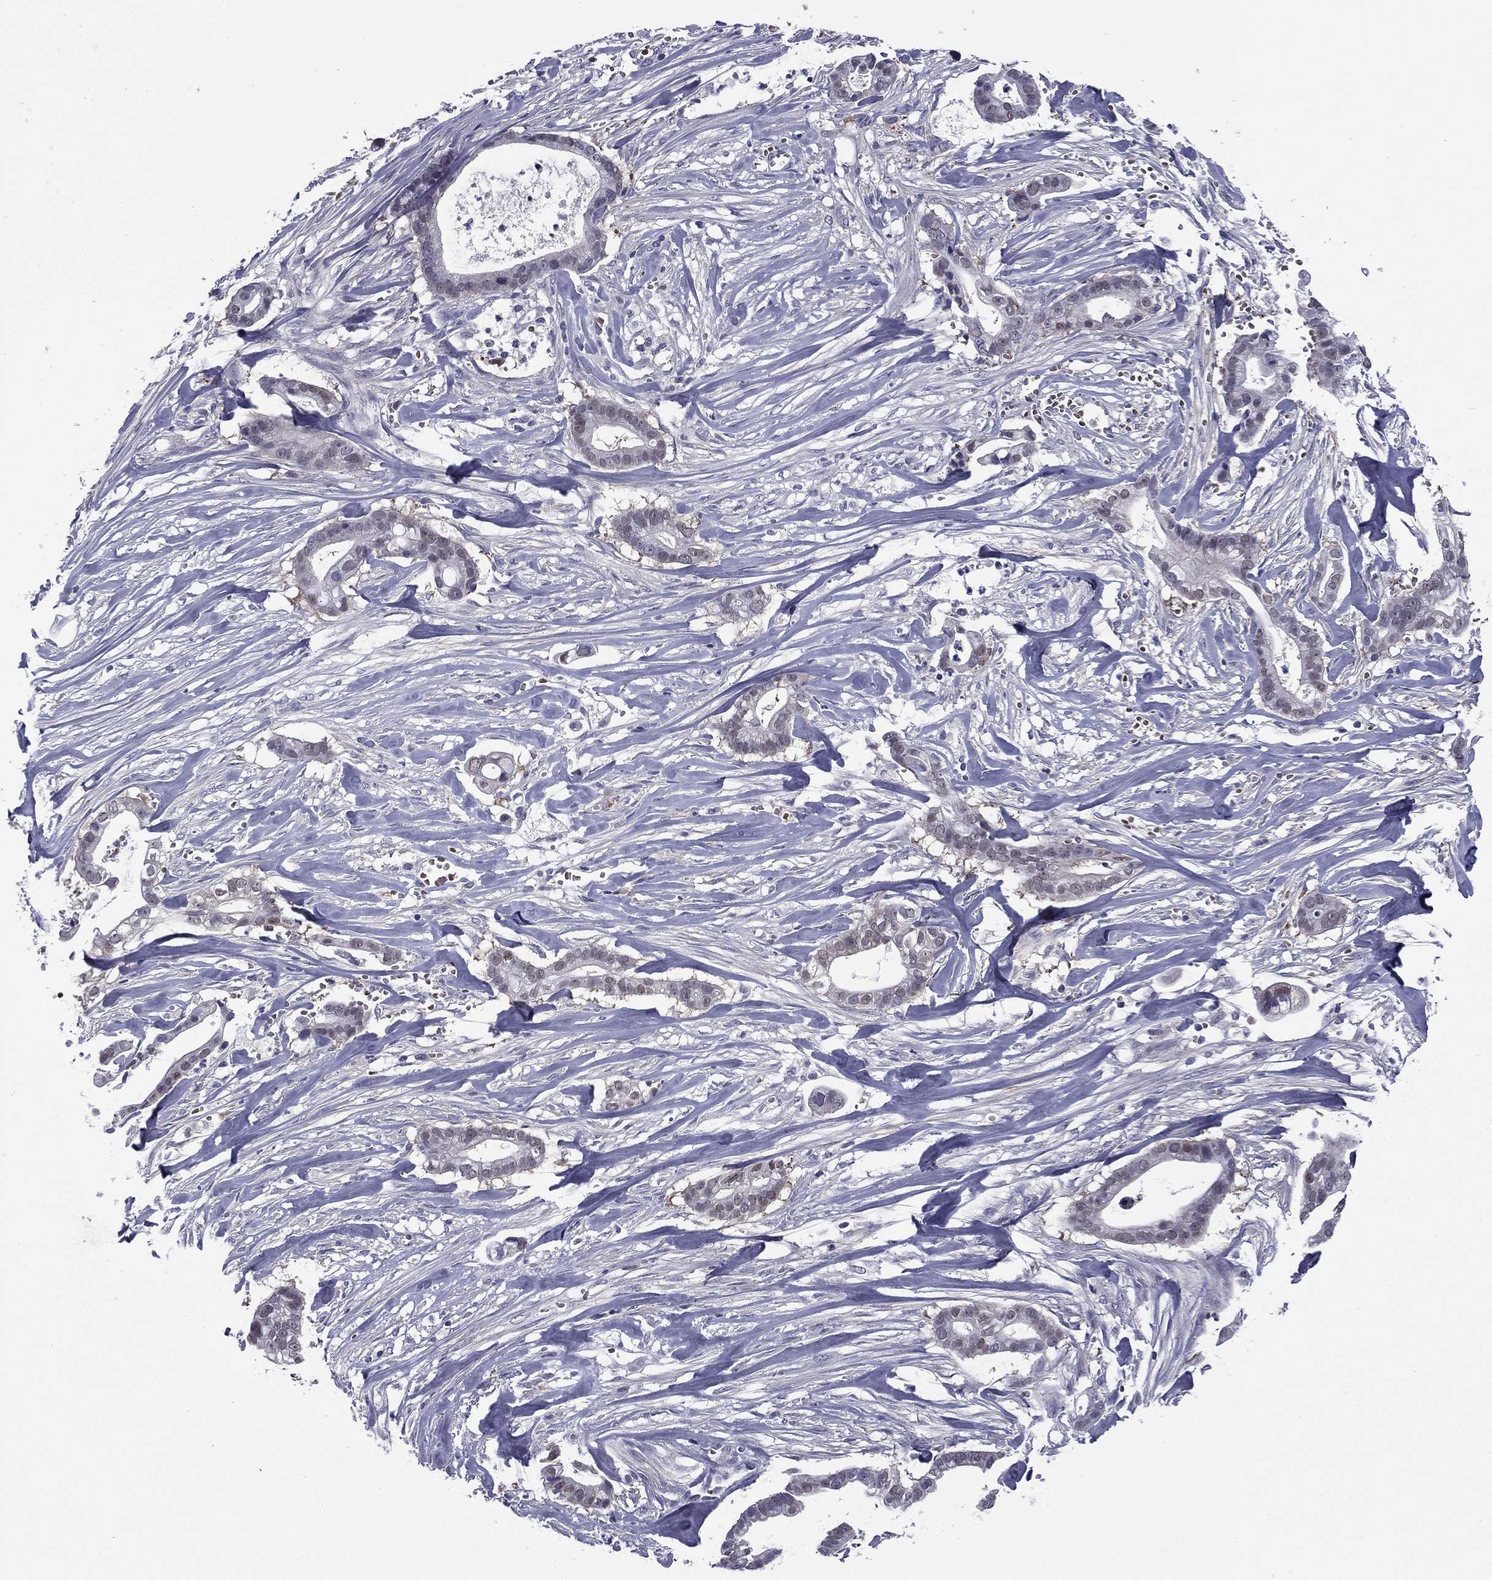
{"staining": {"intensity": "moderate", "quantity": "<25%", "location": "nuclear"}, "tissue": "pancreatic cancer", "cell_type": "Tumor cells", "image_type": "cancer", "snomed": [{"axis": "morphology", "description": "Adenocarcinoma, NOS"}, {"axis": "topography", "description": "Pancreas"}], "caption": "IHC image of neoplastic tissue: human pancreatic cancer (adenocarcinoma) stained using immunohistochemistry displays low levels of moderate protein expression localized specifically in the nuclear of tumor cells, appearing as a nuclear brown color.", "gene": "REXO5", "patient": {"sex": "male", "age": 61}}